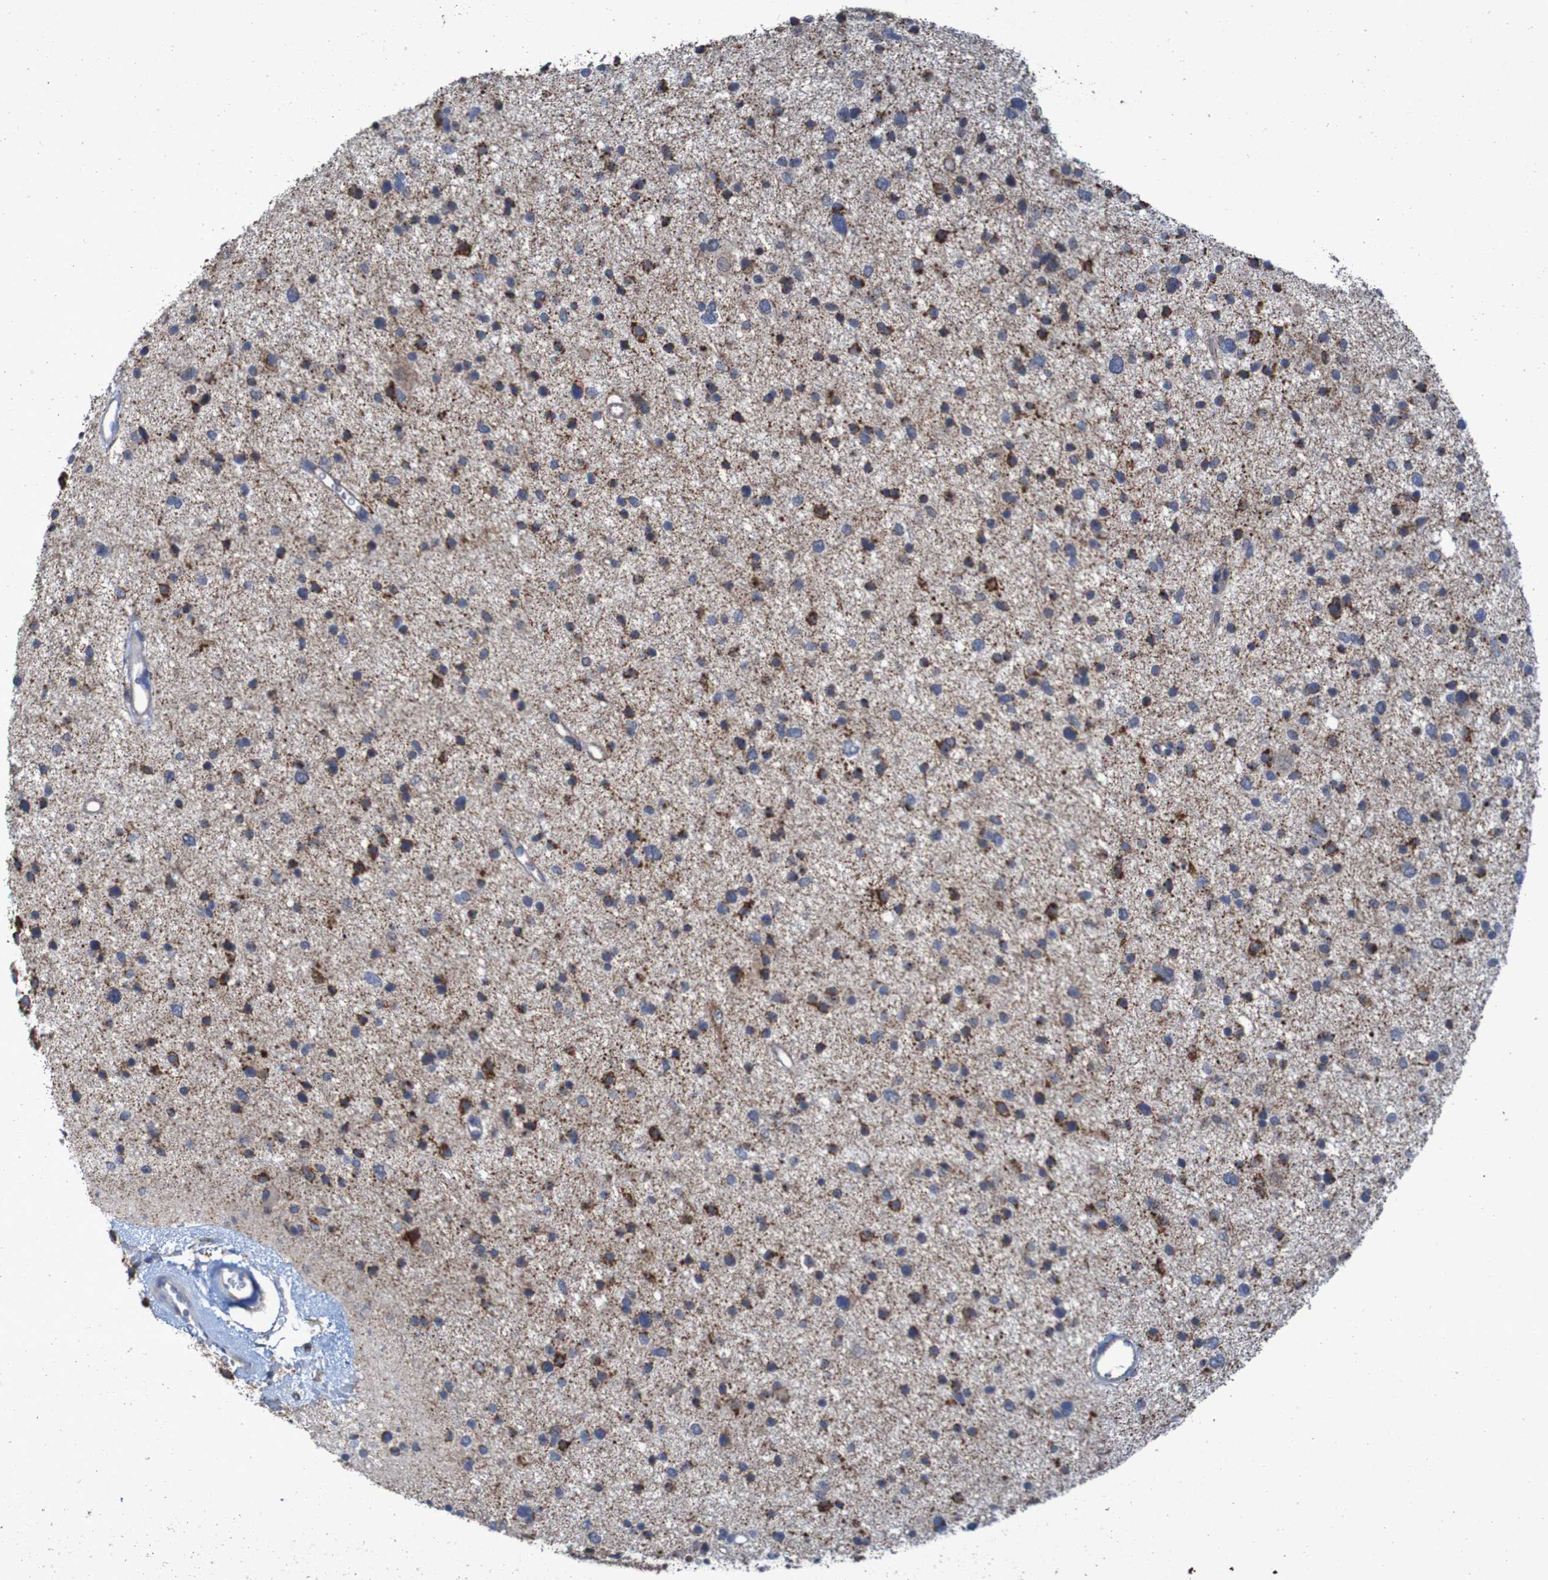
{"staining": {"intensity": "strong", "quantity": "25%-75%", "location": "cytoplasmic/membranous"}, "tissue": "glioma", "cell_type": "Tumor cells", "image_type": "cancer", "snomed": [{"axis": "morphology", "description": "Glioma, malignant, Low grade"}, {"axis": "topography", "description": "Brain"}], "caption": "Tumor cells display strong cytoplasmic/membranous expression in about 25%-75% of cells in glioma.", "gene": "CCDC51", "patient": {"sex": "female", "age": 37}}